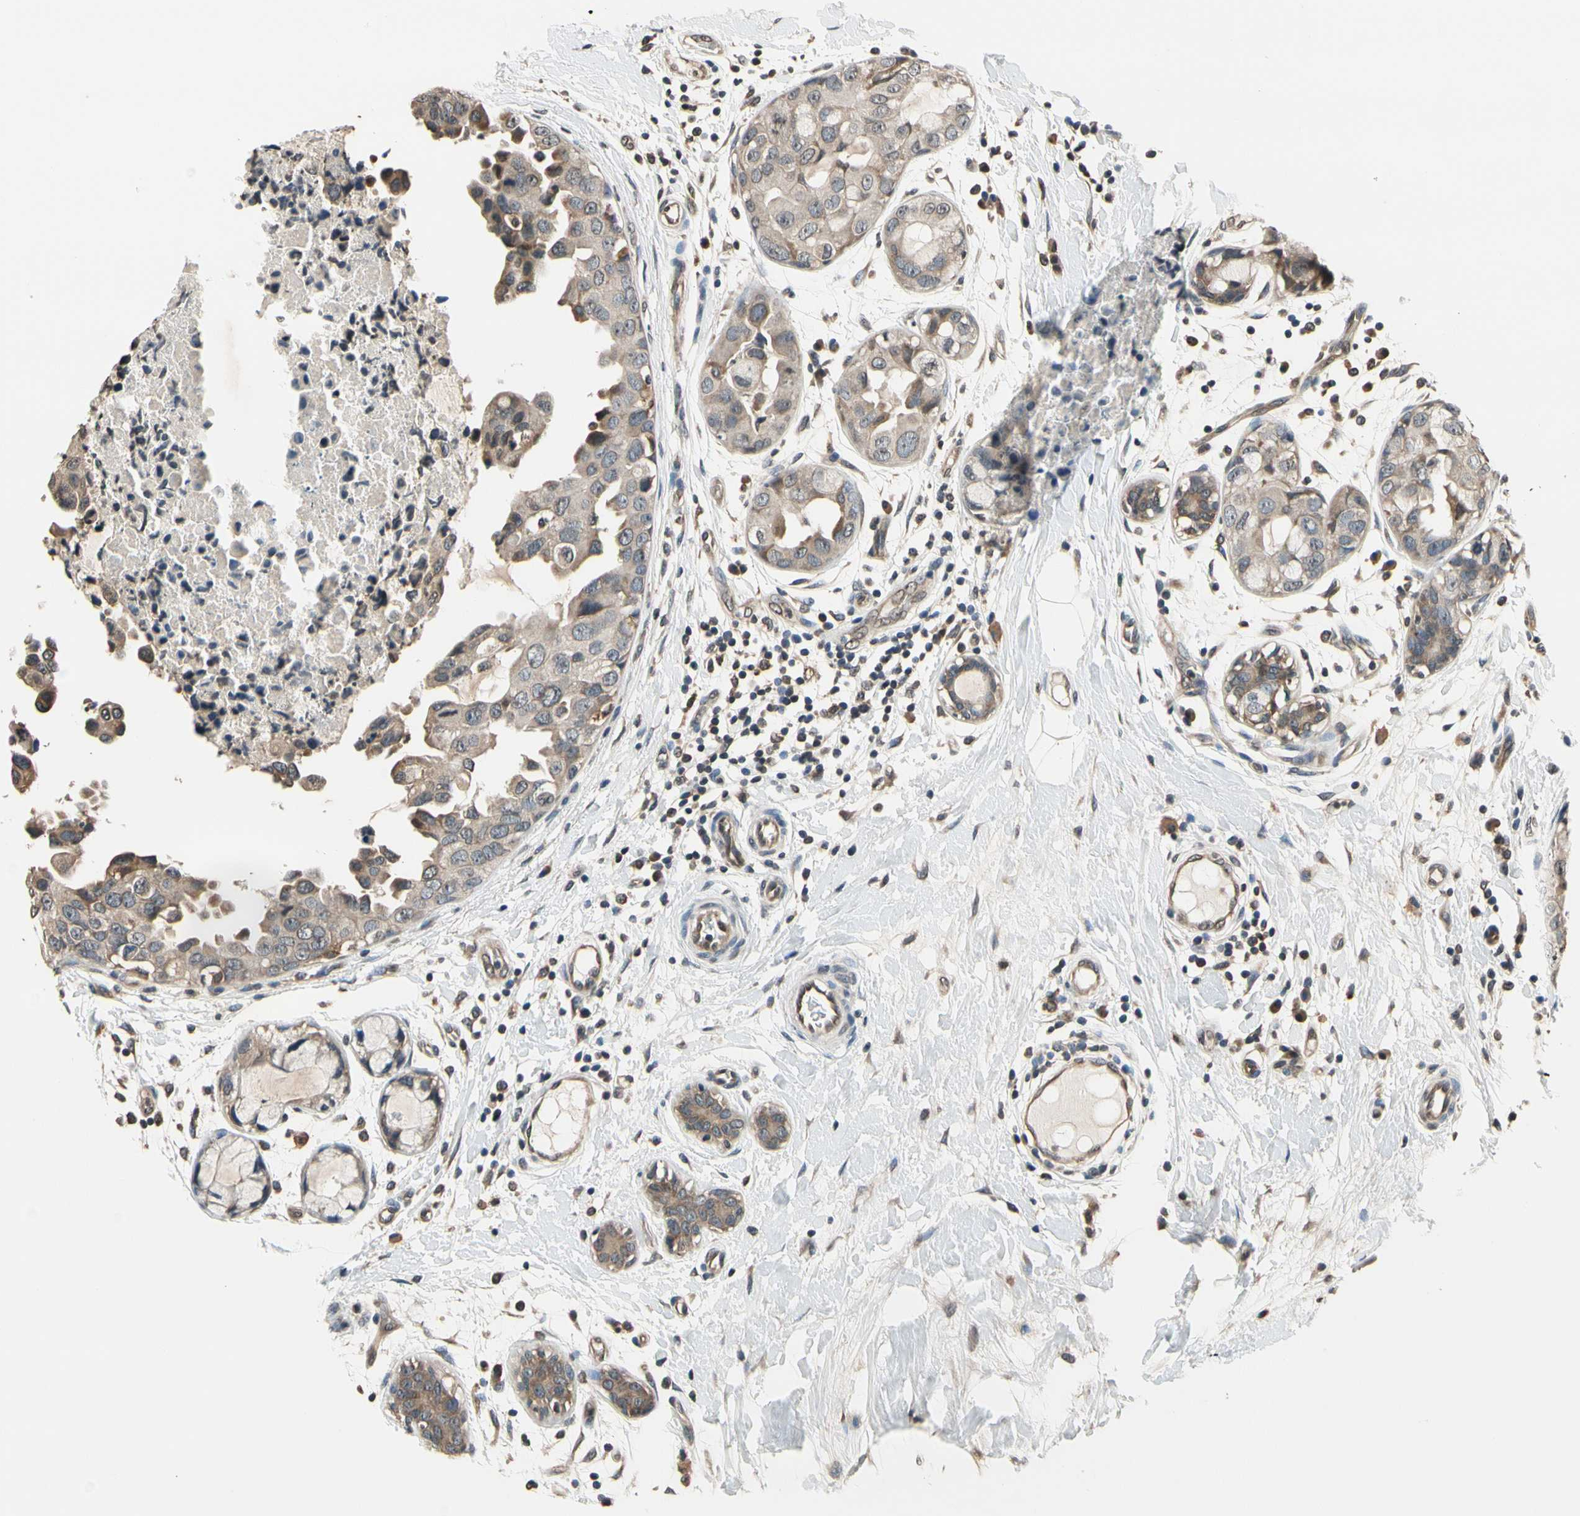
{"staining": {"intensity": "moderate", "quantity": ">75%", "location": "cytoplasmic/membranous"}, "tissue": "breast cancer", "cell_type": "Tumor cells", "image_type": "cancer", "snomed": [{"axis": "morphology", "description": "Duct carcinoma"}, {"axis": "topography", "description": "Breast"}], "caption": "Immunohistochemistry staining of breast cancer, which shows medium levels of moderate cytoplasmic/membranous expression in approximately >75% of tumor cells indicating moderate cytoplasmic/membranous protein positivity. The staining was performed using DAB (3,3'-diaminobenzidine) (brown) for protein detection and nuclei were counterstained in hematoxylin (blue).", "gene": "GCLC", "patient": {"sex": "female", "age": 40}}